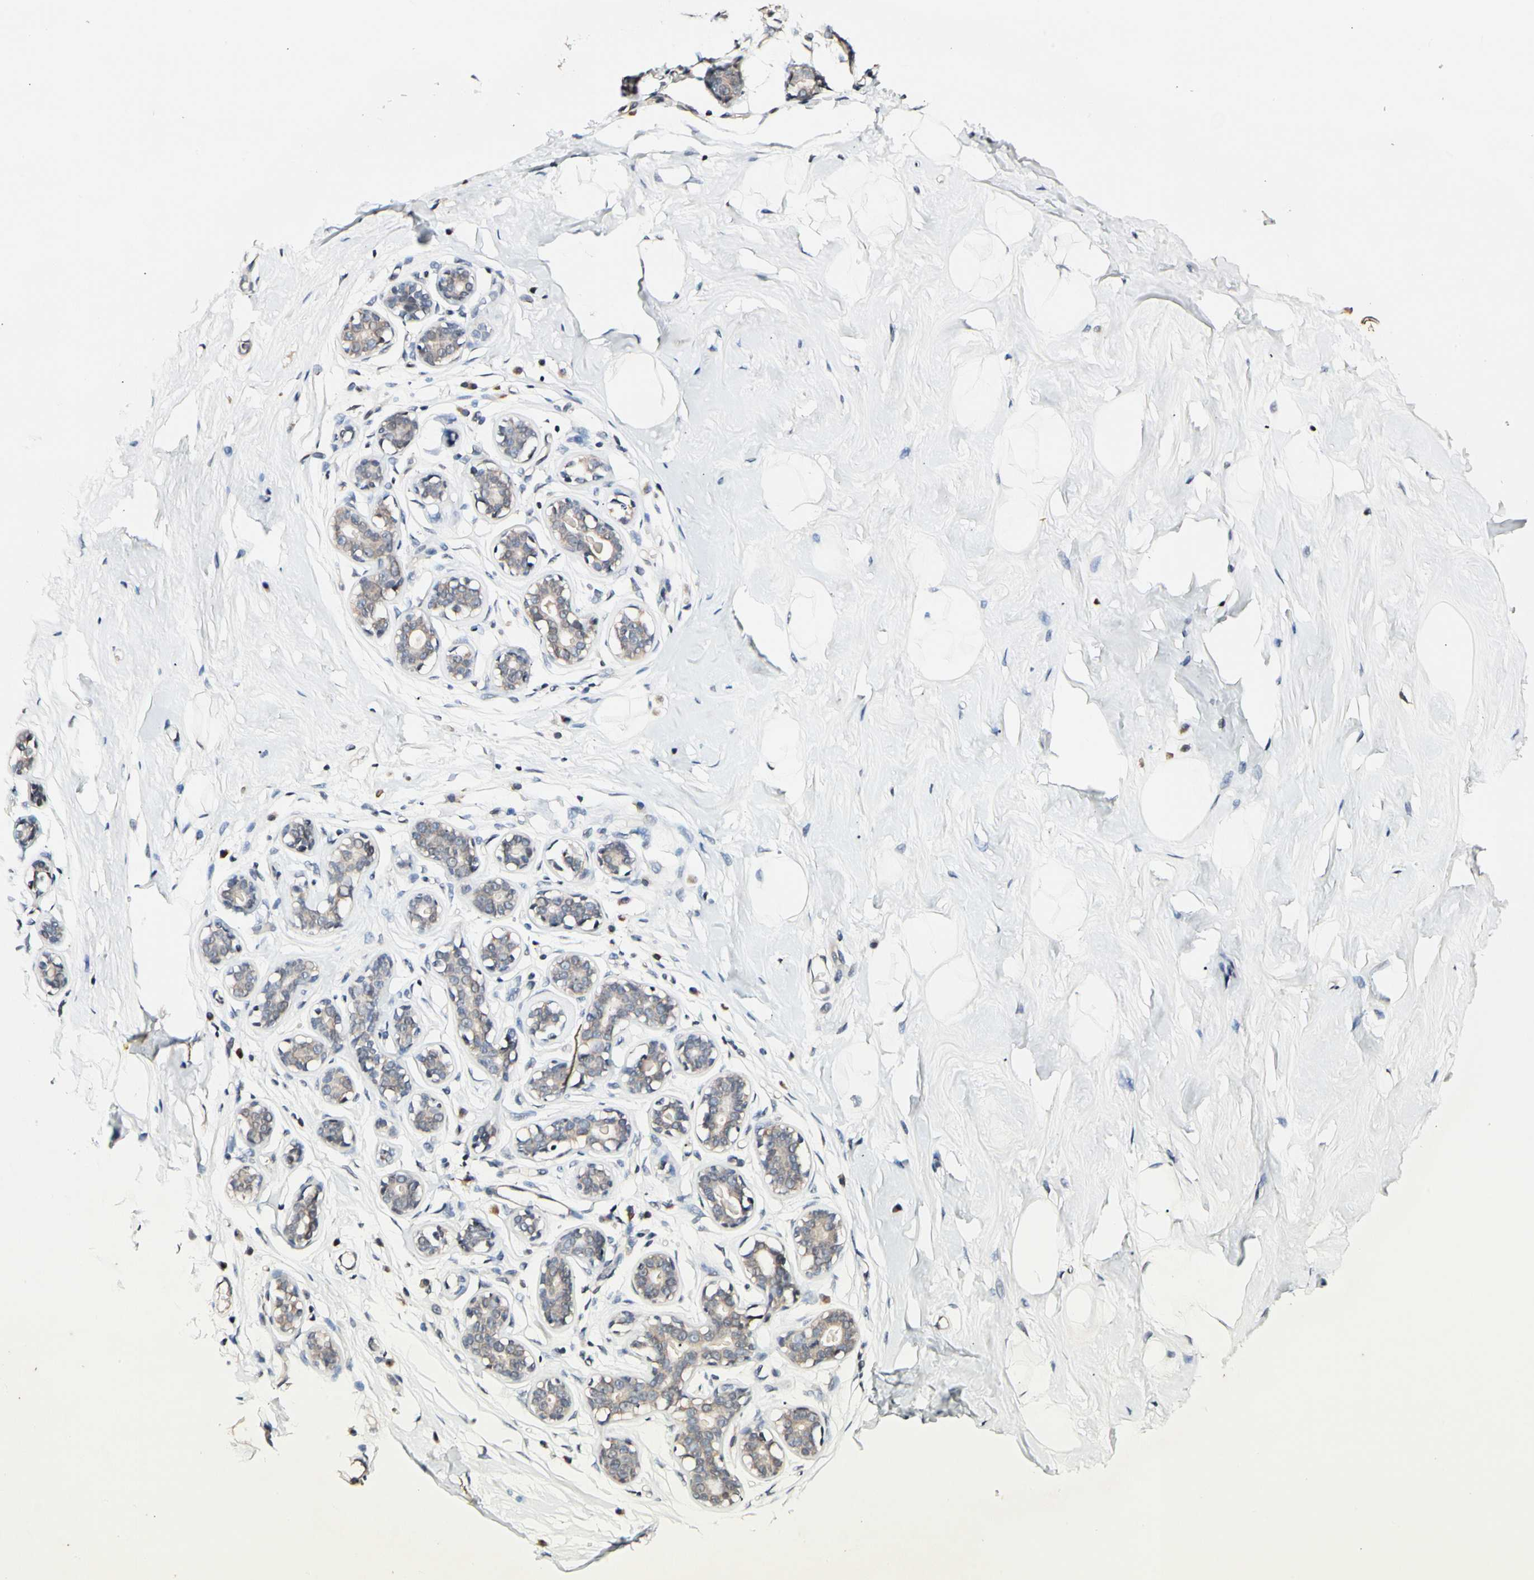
{"staining": {"intensity": "negative", "quantity": "none", "location": "none"}, "tissue": "breast", "cell_type": "Adipocytes", "image_type": "normal", "snomed": [{"axis": "morphology", "description": "Normal tissue, NOS"}, {"axis": "topography", "description": "Breast"}], "caption": "An IHC photomicrograph of benign breast is shown. There is no staining in adipocytes of breast.", "gene": "SOX30", "patient": {"sex": "female", "age": 23}}